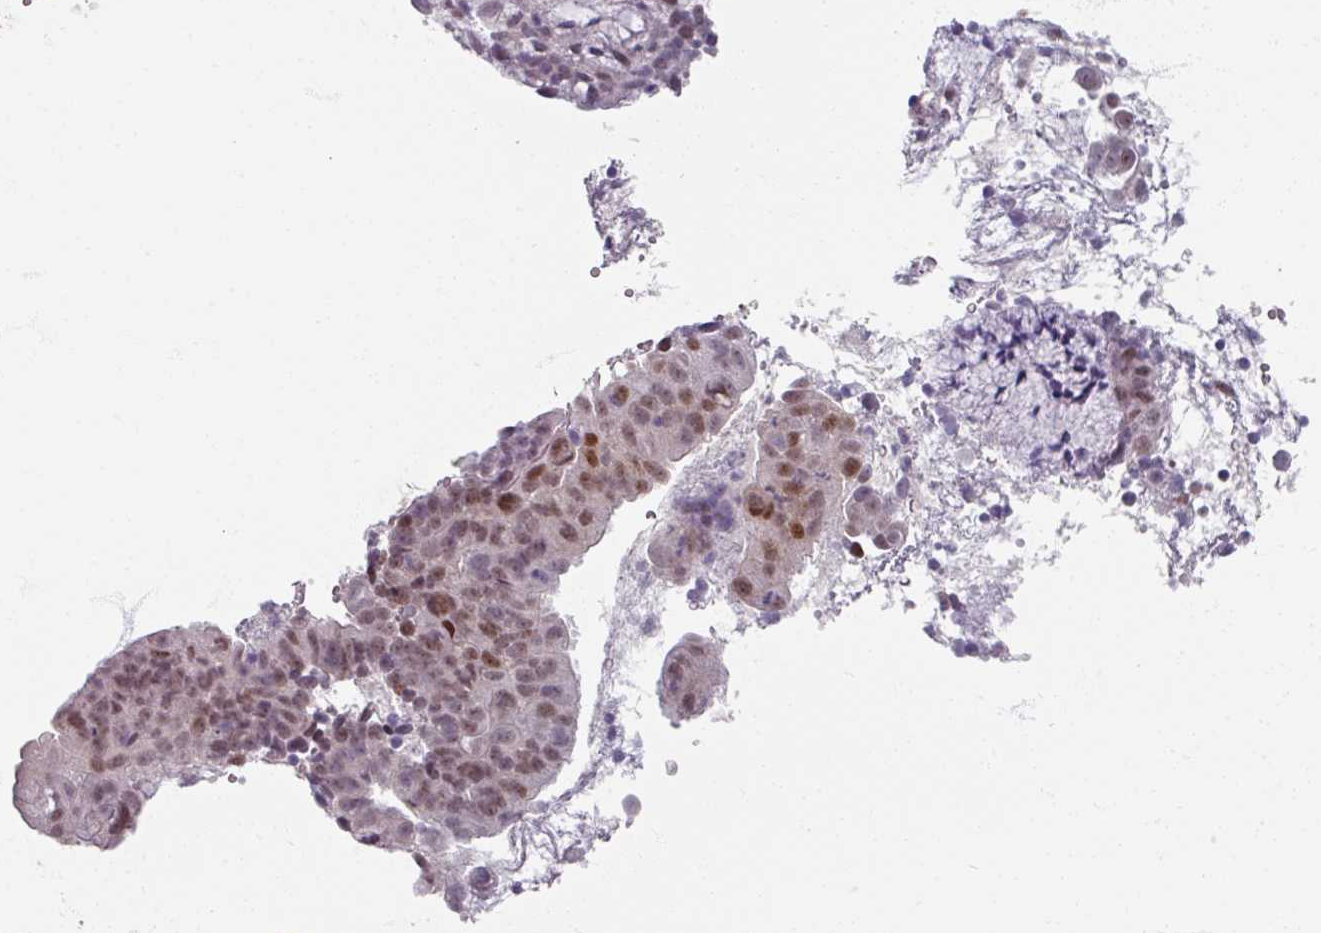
{"staining": {"intensity": "moderate", "quantity": "25%-75%", "location": "nuclear"}, "tissue": "endometrial cancer", "cell_type": "Tumor cells", "image_type": "cancer", "snomed": [{"axis": "morphology", "description": "Adenocarcinoma, NOS"}, {"axis": "topography", "description": "Endometrium"}], "caption": "A medium amount of moderate nuclear staining is identified in about 25%-75% of tumor cells in endometrial cancer tissue.", "gene": "SOX11", "patient": {"sex": "female", "age": 76}}